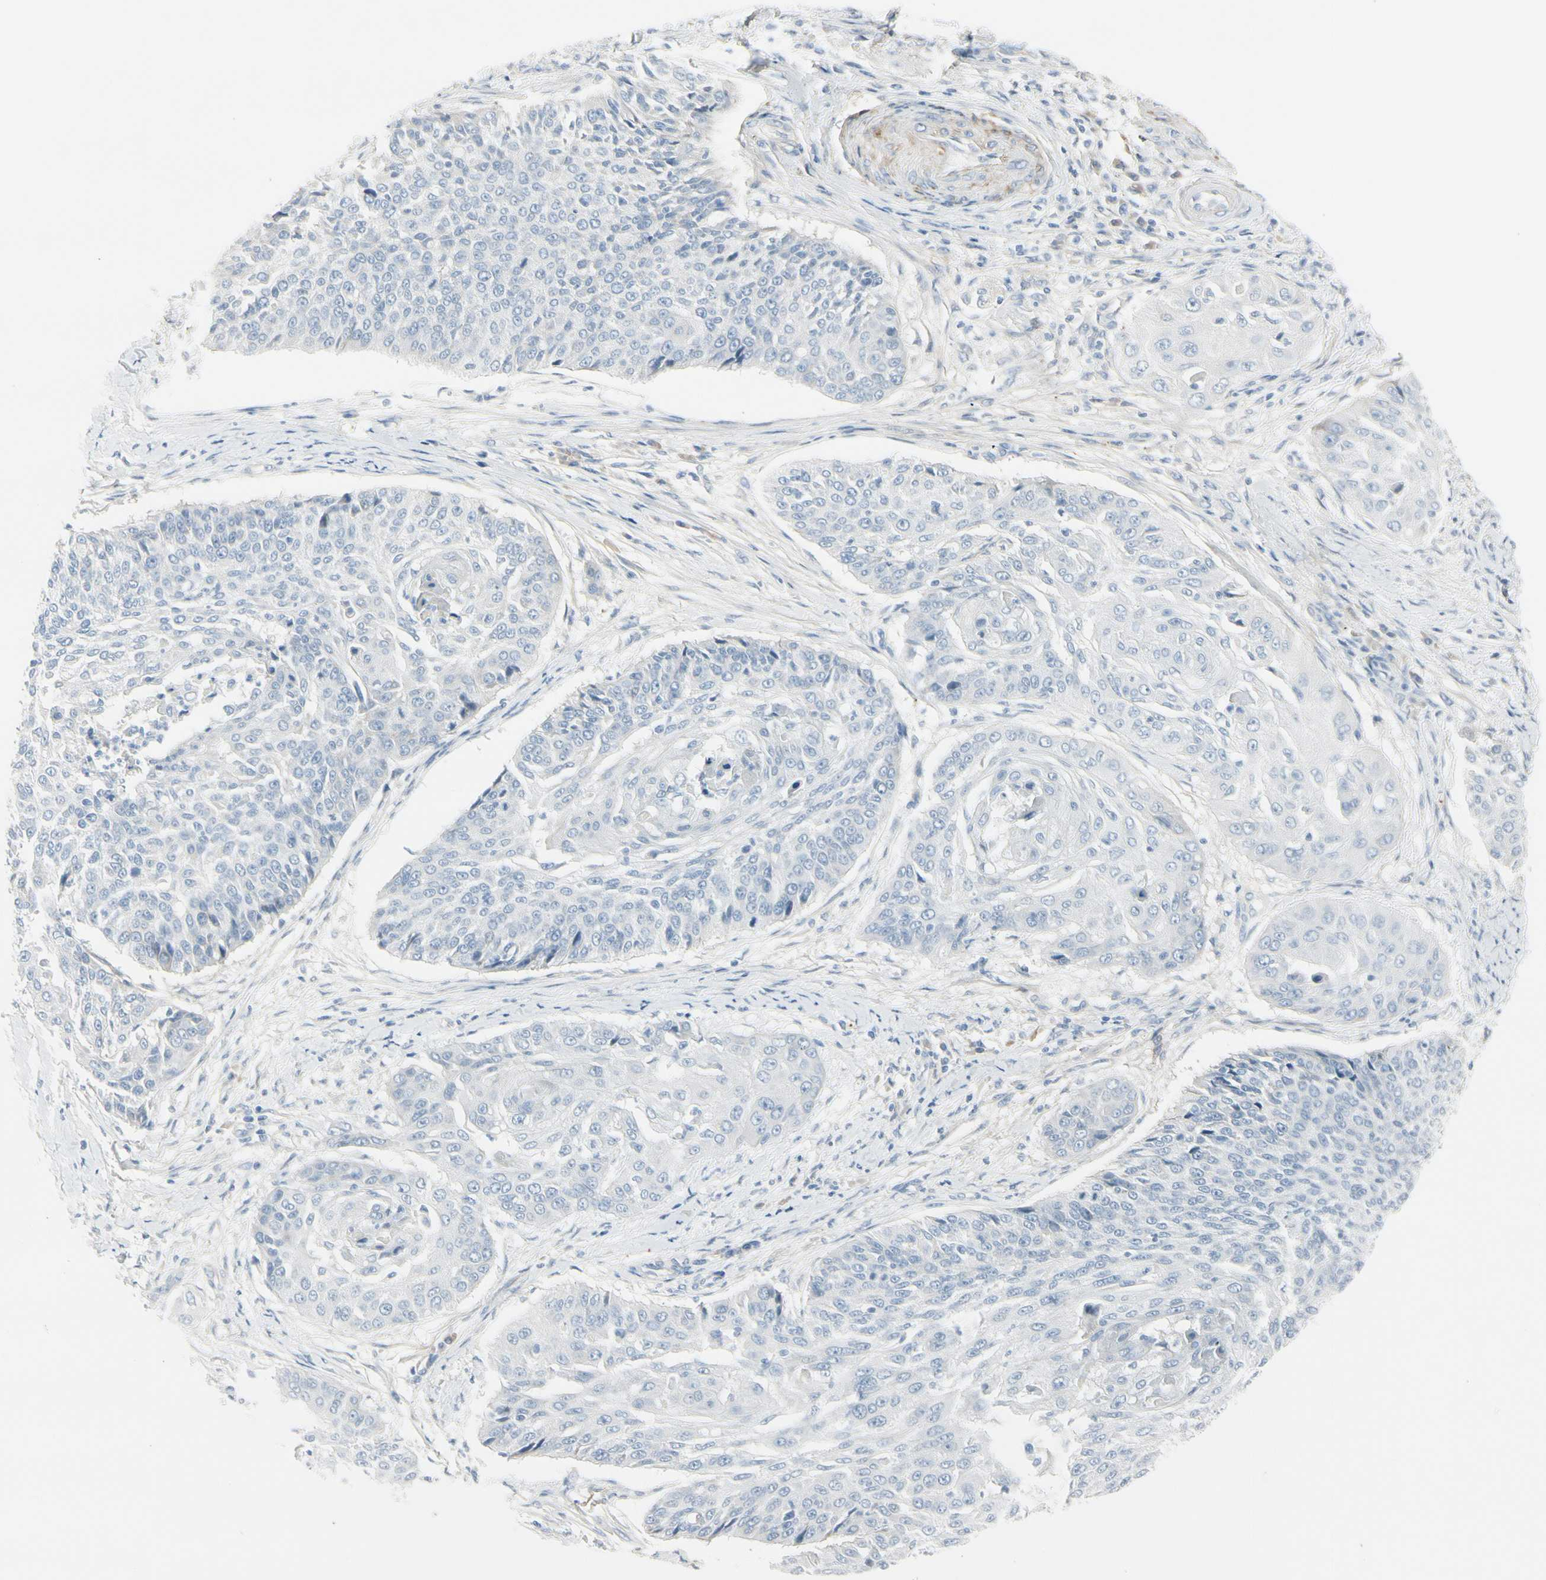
{"staining": {"intensity": "negative", "quantity": "none", "location": "none"}, "tissue": "cervical cancer", "cell_type": "Tumor cells", "image_type": "cancer", "snomed": [{"axis": "morphology", "description": "Squamous cell carcinoma, NOS"}, {"axis": "topography", "description": "Cervix"}], "caption": "Tumor cells show no significant protein positivity in squamous cell carcinoma (cervical). (IHC, brightfield microscopy, high magnification).", "gene": "CACNA2D1", "patient": {"sex": "female", "age": 64}}